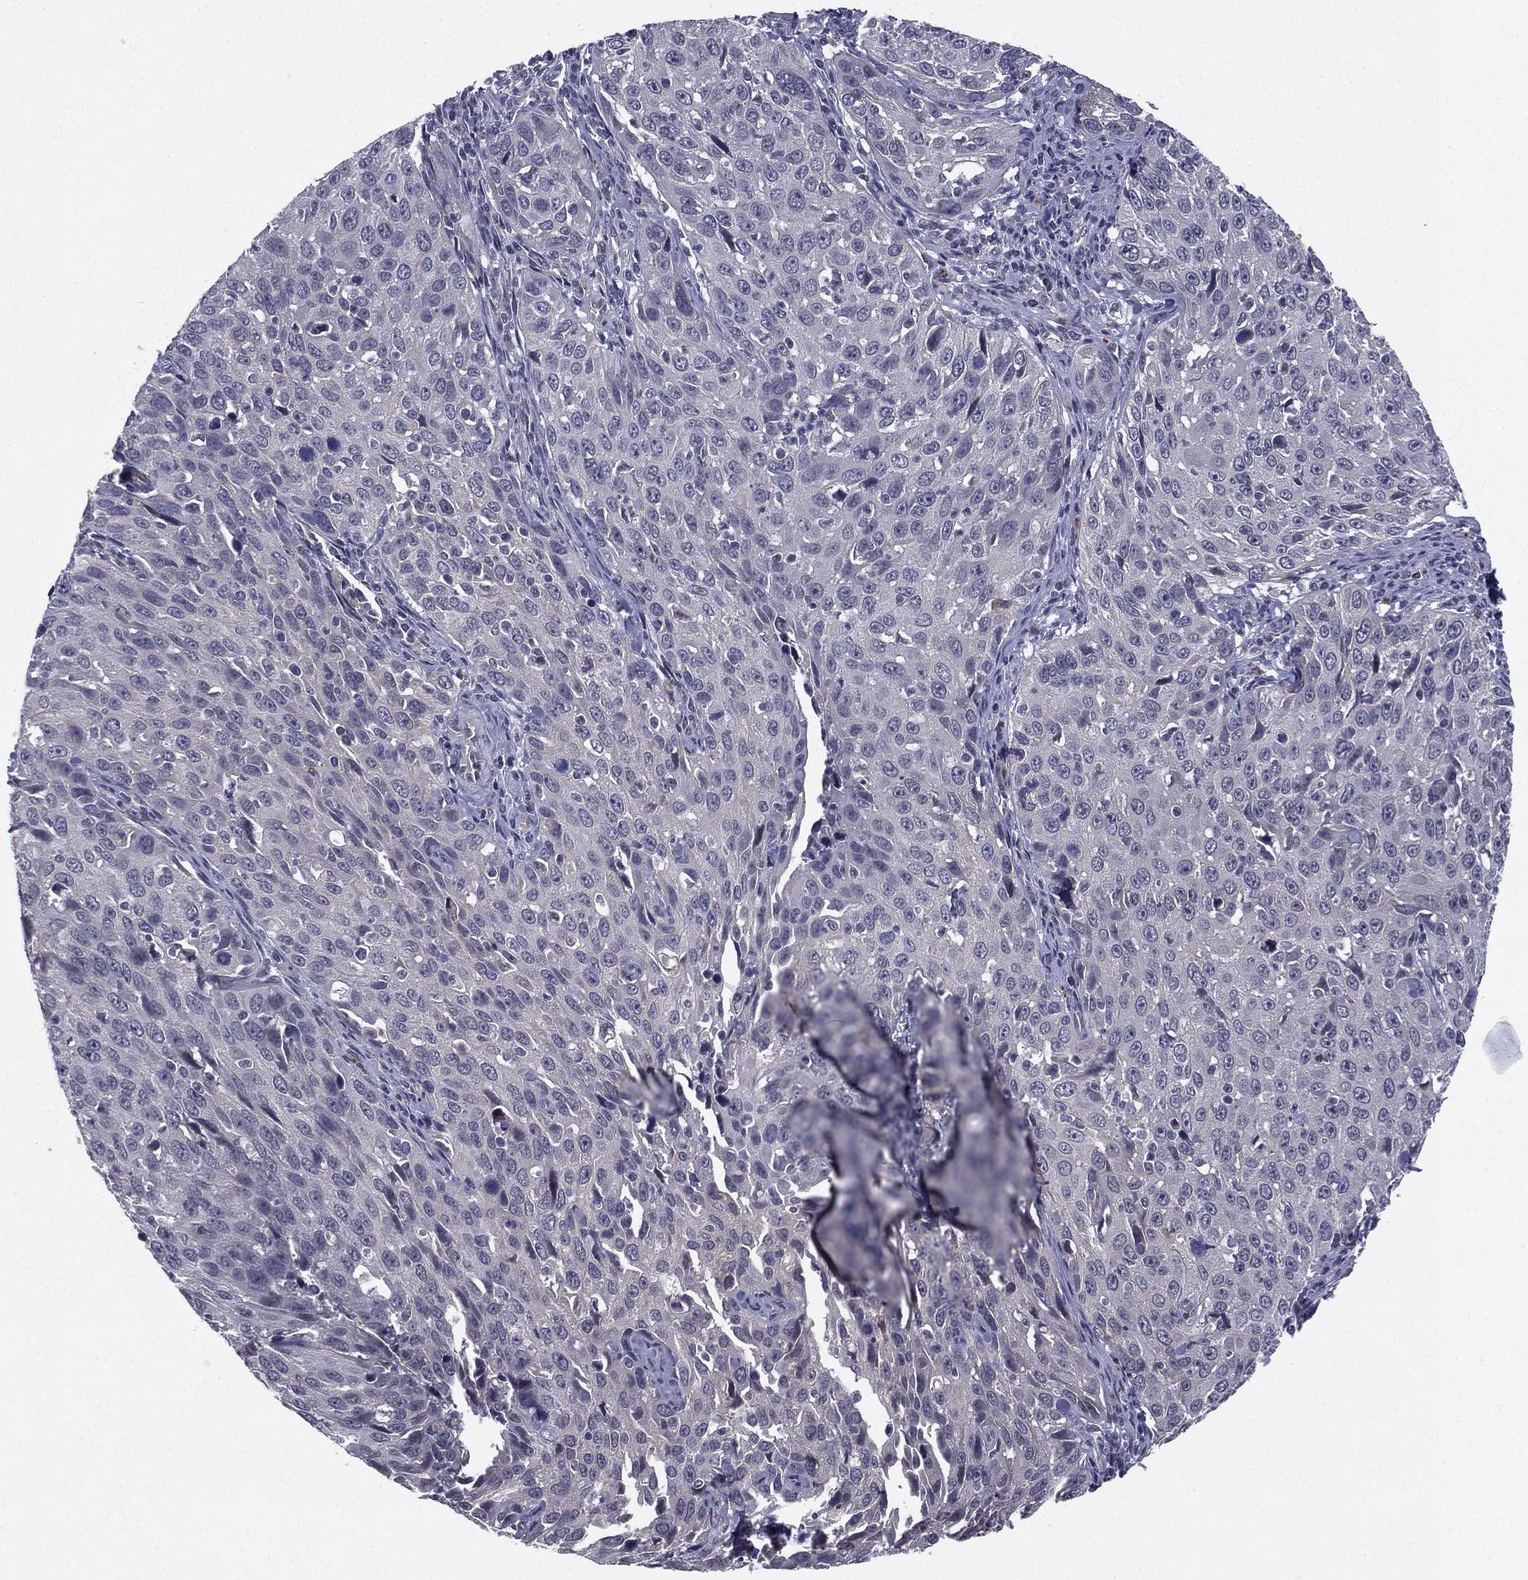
{"staining": {"intensity": "negative", "quantity": "none", "location": "none"}, "tissue": "cervical cancer", "cell_type": "Tumor cells", "image_type": "cancer", "snomed": [{"axis": "morphology", "description": "Squamous cell carcinoma, NOS"}, {"axis": "topography", "description": "Cervix"}], "caption": "This histopathology image is of cervical squamous cell carcinoma stained with IHC to label a protein in brown with the nuclei are counter-stained blue. There is no positivity in tumor cells. Nuclei are stained in blue.", "gene": "ACTRT2", "patient": {"sex": "female", "age": 26}}